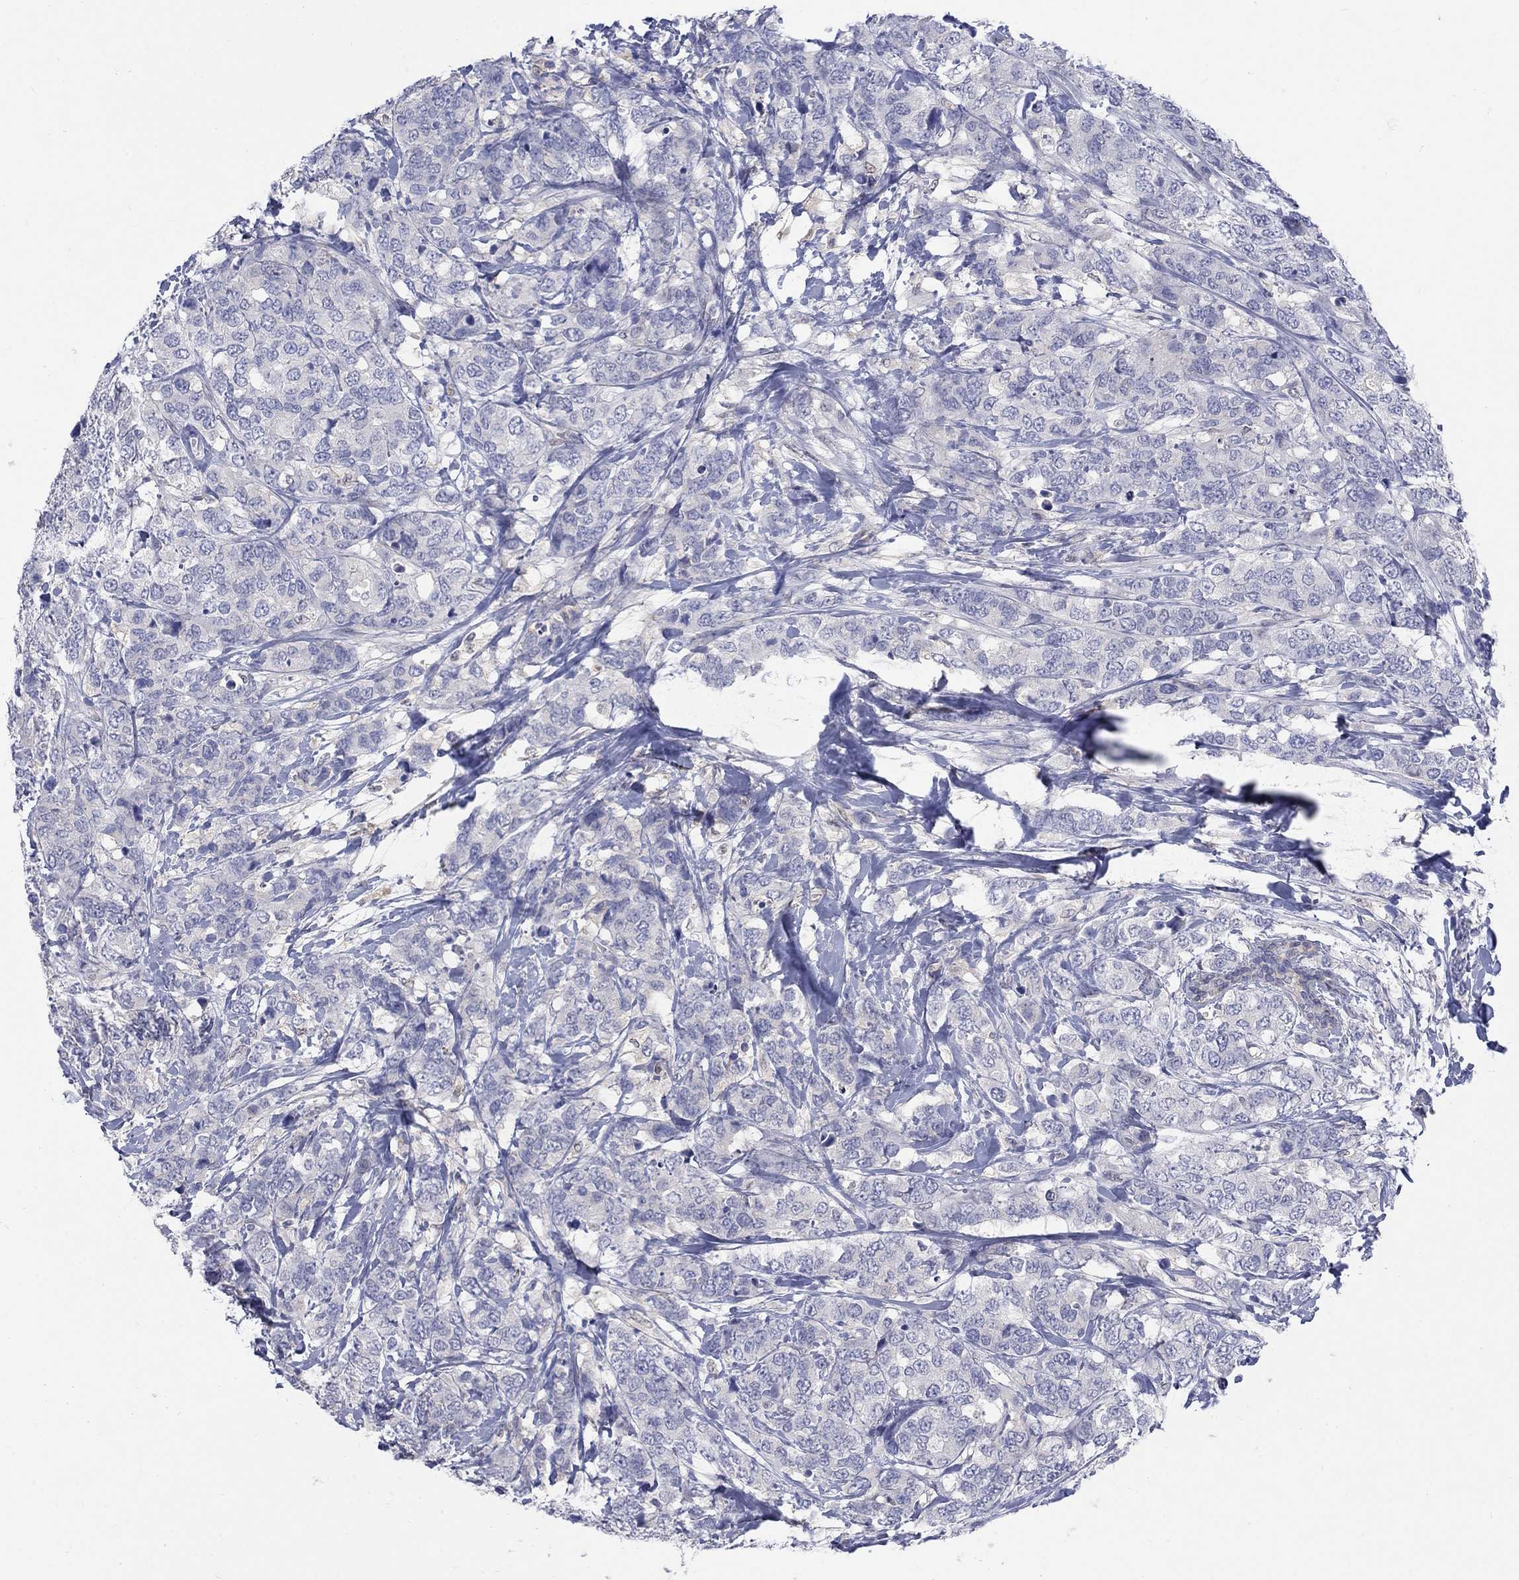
{"staining": {"intensity": "negative", "quantity": "none", "location": "none"}, "tissue": "breast cancer", "cell_type": "Tumor cells", "image_type": "cancer", "snomed": [{"axis": "morphology", "description": "Lobular carcinoma"}, {"axis": "topography", "description": "Breast"}], "caption": "An image of breast cancer (lobular carcinoma) stained for a protein demonstrates no brown staining in tumor cells.", "gene": "EGFLAM", "patient": {"sex": "female", "age": 59}}